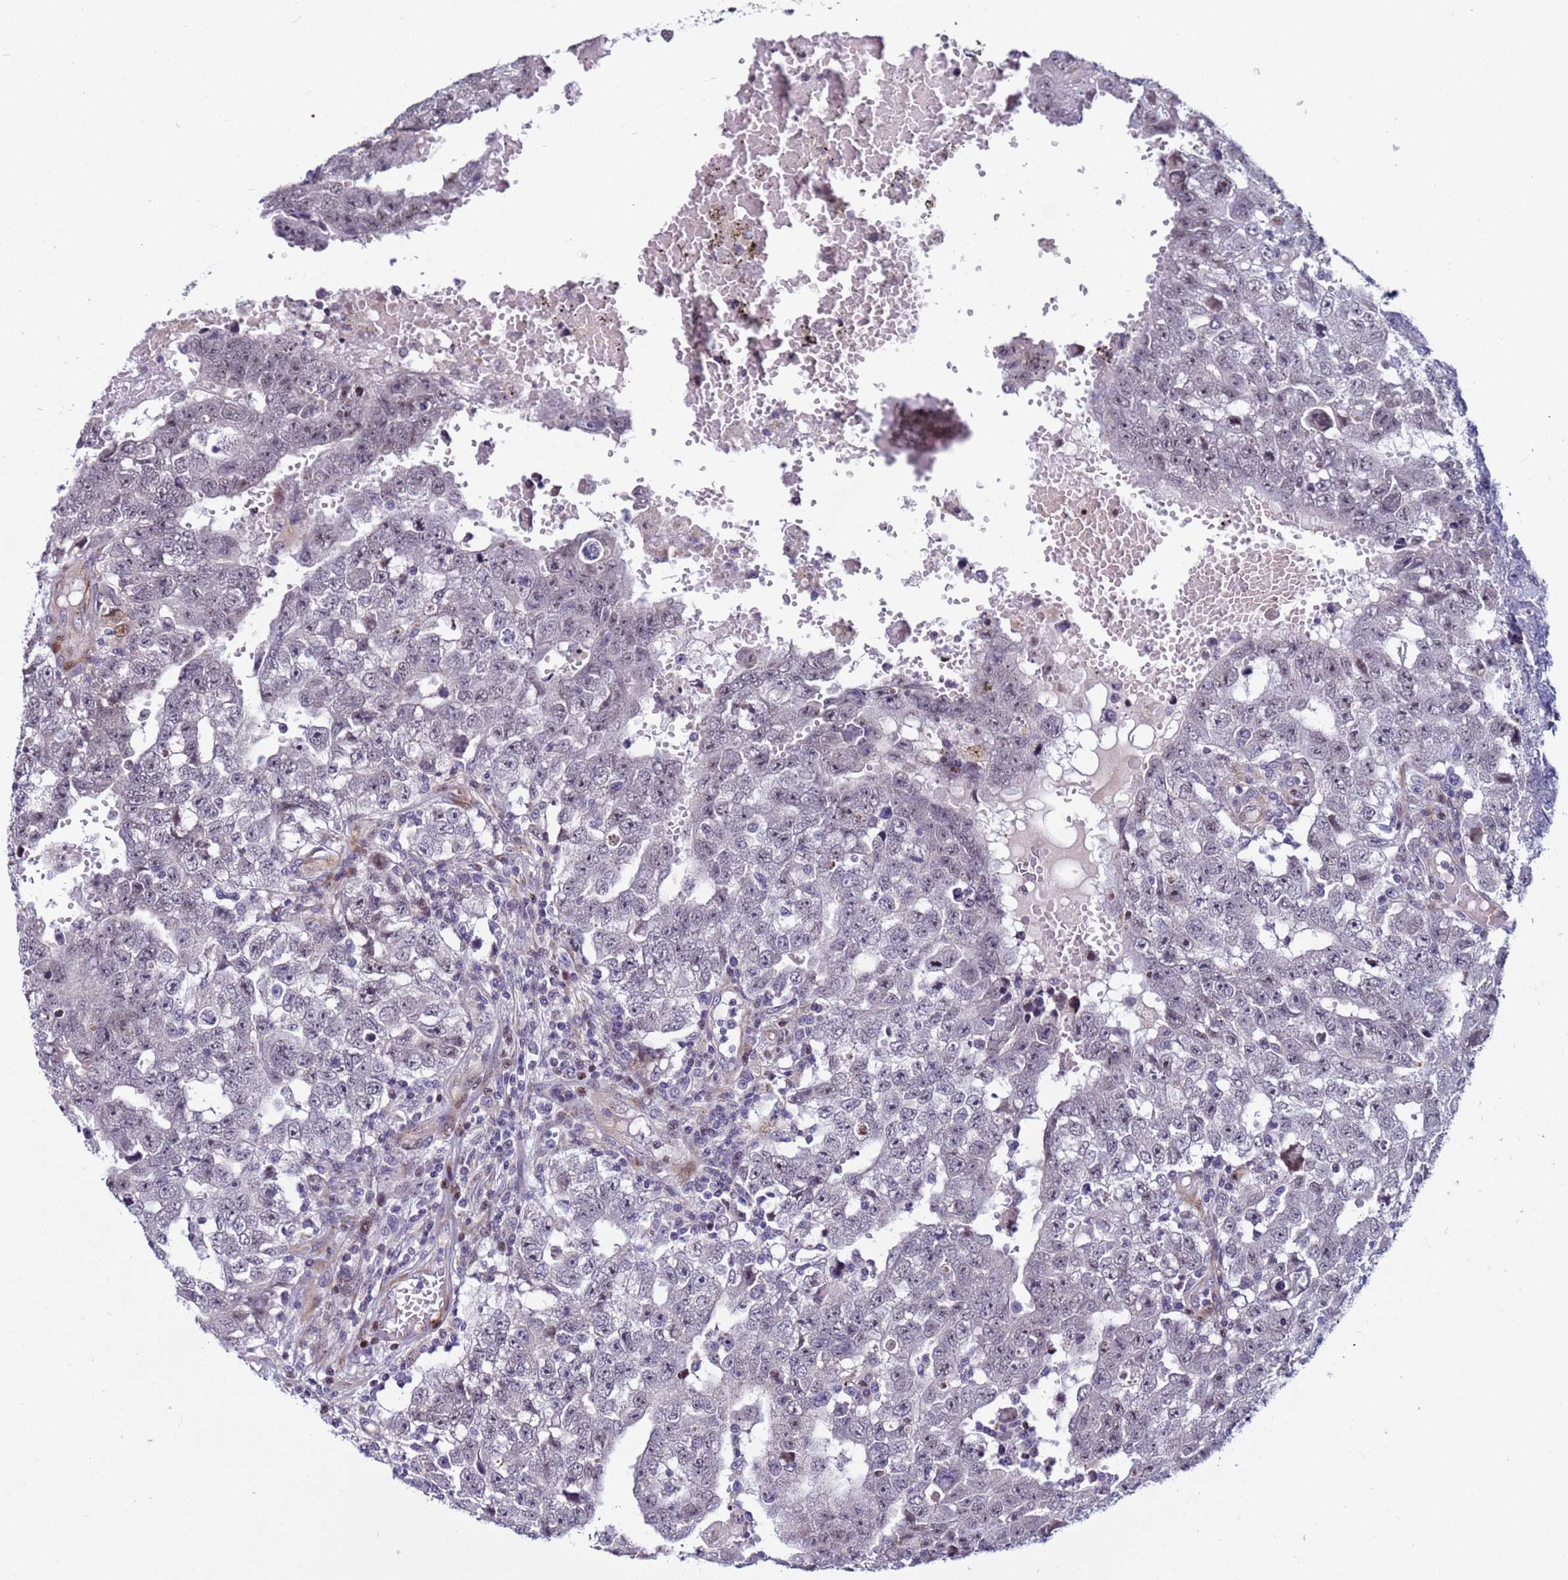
{"staining": {"intensity": "negative", "quantity": "none", "location": "none"}, "tissue": "testis cancer", "cell_type": "Tumor cells", "image_type": "cancer", "snomed": [{"axis": "morphology", "description": "Carcinoma, Embryonal, NOS"}, {"axis": "topography", "description": "Testis"}], "caption": "There is no significant staining in tumor cells of testis embryonal carcinoma.", "gene": "WBP11", "patient": {"sex": "male", "age": 25}}